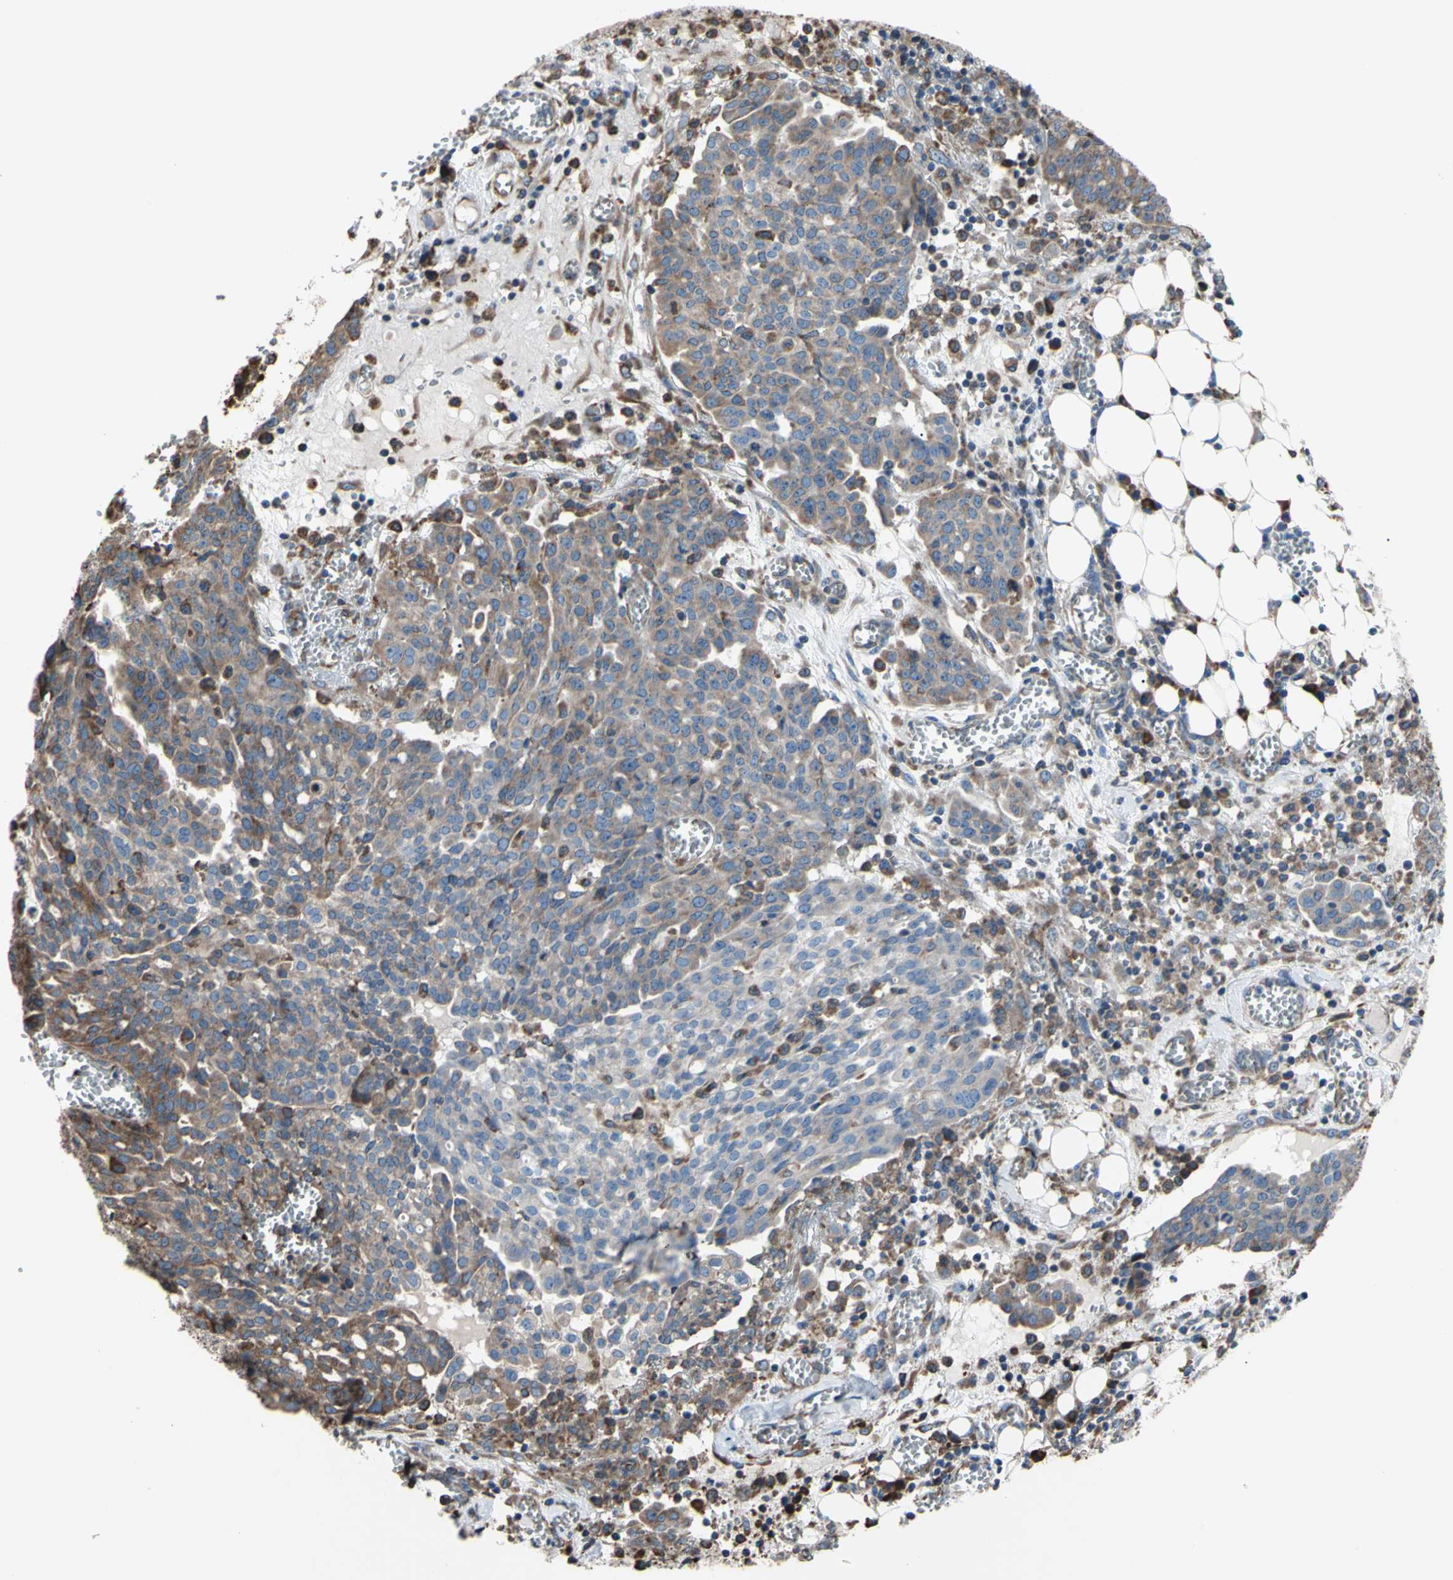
{"staining": {"intensity": "moderate", "quantity": ">75%", "location": "cytoplasmic/membranous"}, "tissue": "ovarian cancer", "cell_type": "Tumor cells", "image_type": "cancer", "snomed": [{"axis": "morphology", "description": "Cystadenocarcinoma, serous, NOS"}, {"axis": "topography", "description": "Soft tissue"}, {"axis": "topography", "description": "Ovary"}], "caption": "Protein expression analysis of human ovarian cancer (serous cystadenocarcinoma) reveals moderate cytoplasmic/membranous expression in approximately >75% of tumor cells. (brown staining indicates protein expression, while blue staining denotes nuclei).", "gene": "BMF", "patient": {"sex": "female", "age": 57}}